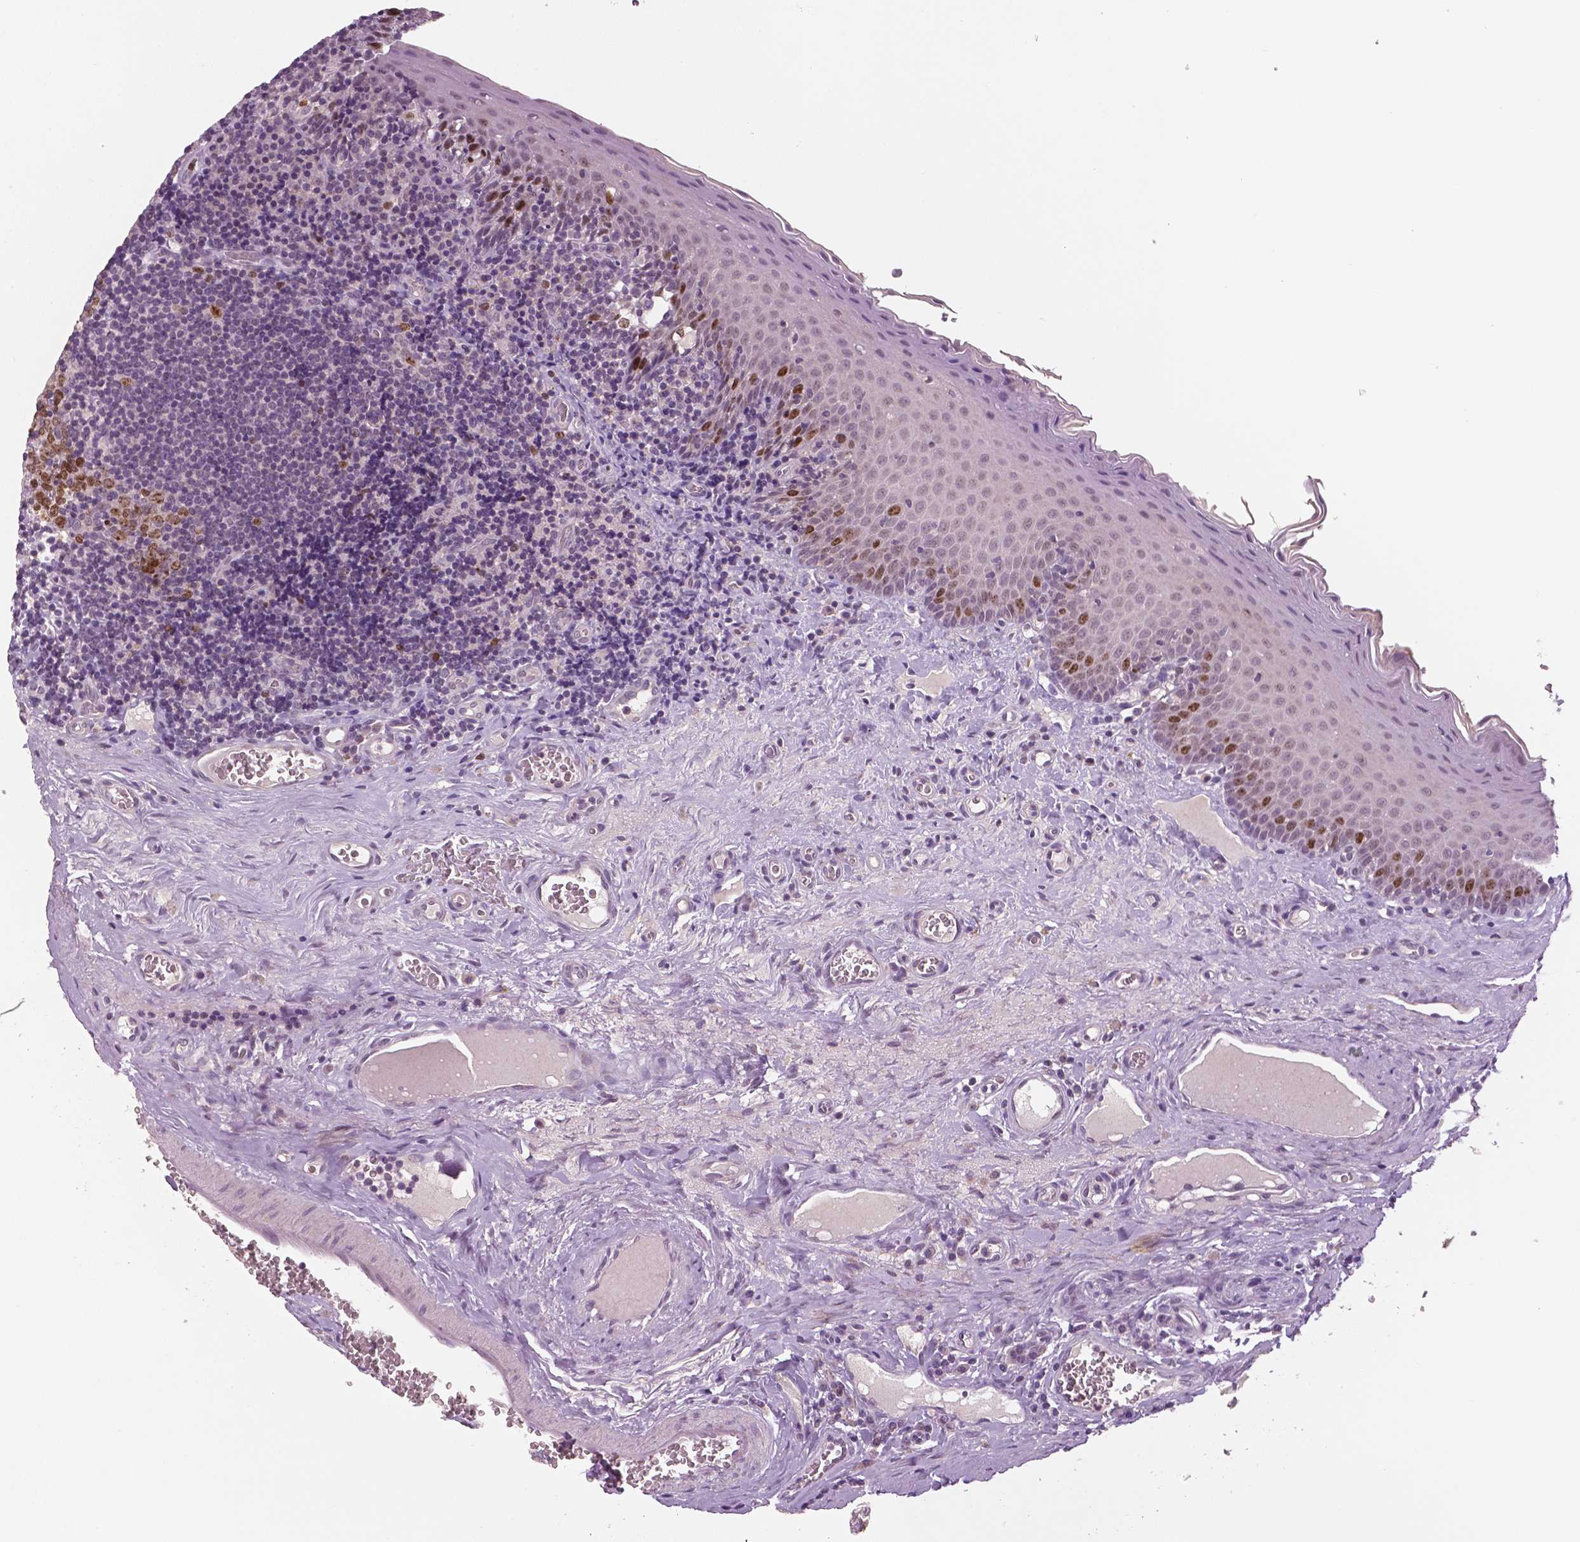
{"staining": {"intensity": "strong", "quantity": "25%-75%", "location": "nuclear"}, "tissue": "tonsil", "cell_type": "Germinal center cells", "image_type": "normal", "snomed": [{"axis": "morphology", "description": "Normal tissue, NOS"}, {"axis": "morphology", "description": "Inflammation, NOS"}, {"axis": "topography", "description": "Tonsil"}], "caption": "Immunohistochemical staining of benign tonsil shows high levels of strong nuclear staining in about 25%-75% of germinal center cells.", "gene": "MKI67", "patient": {"sex": "female", "age": 31}}